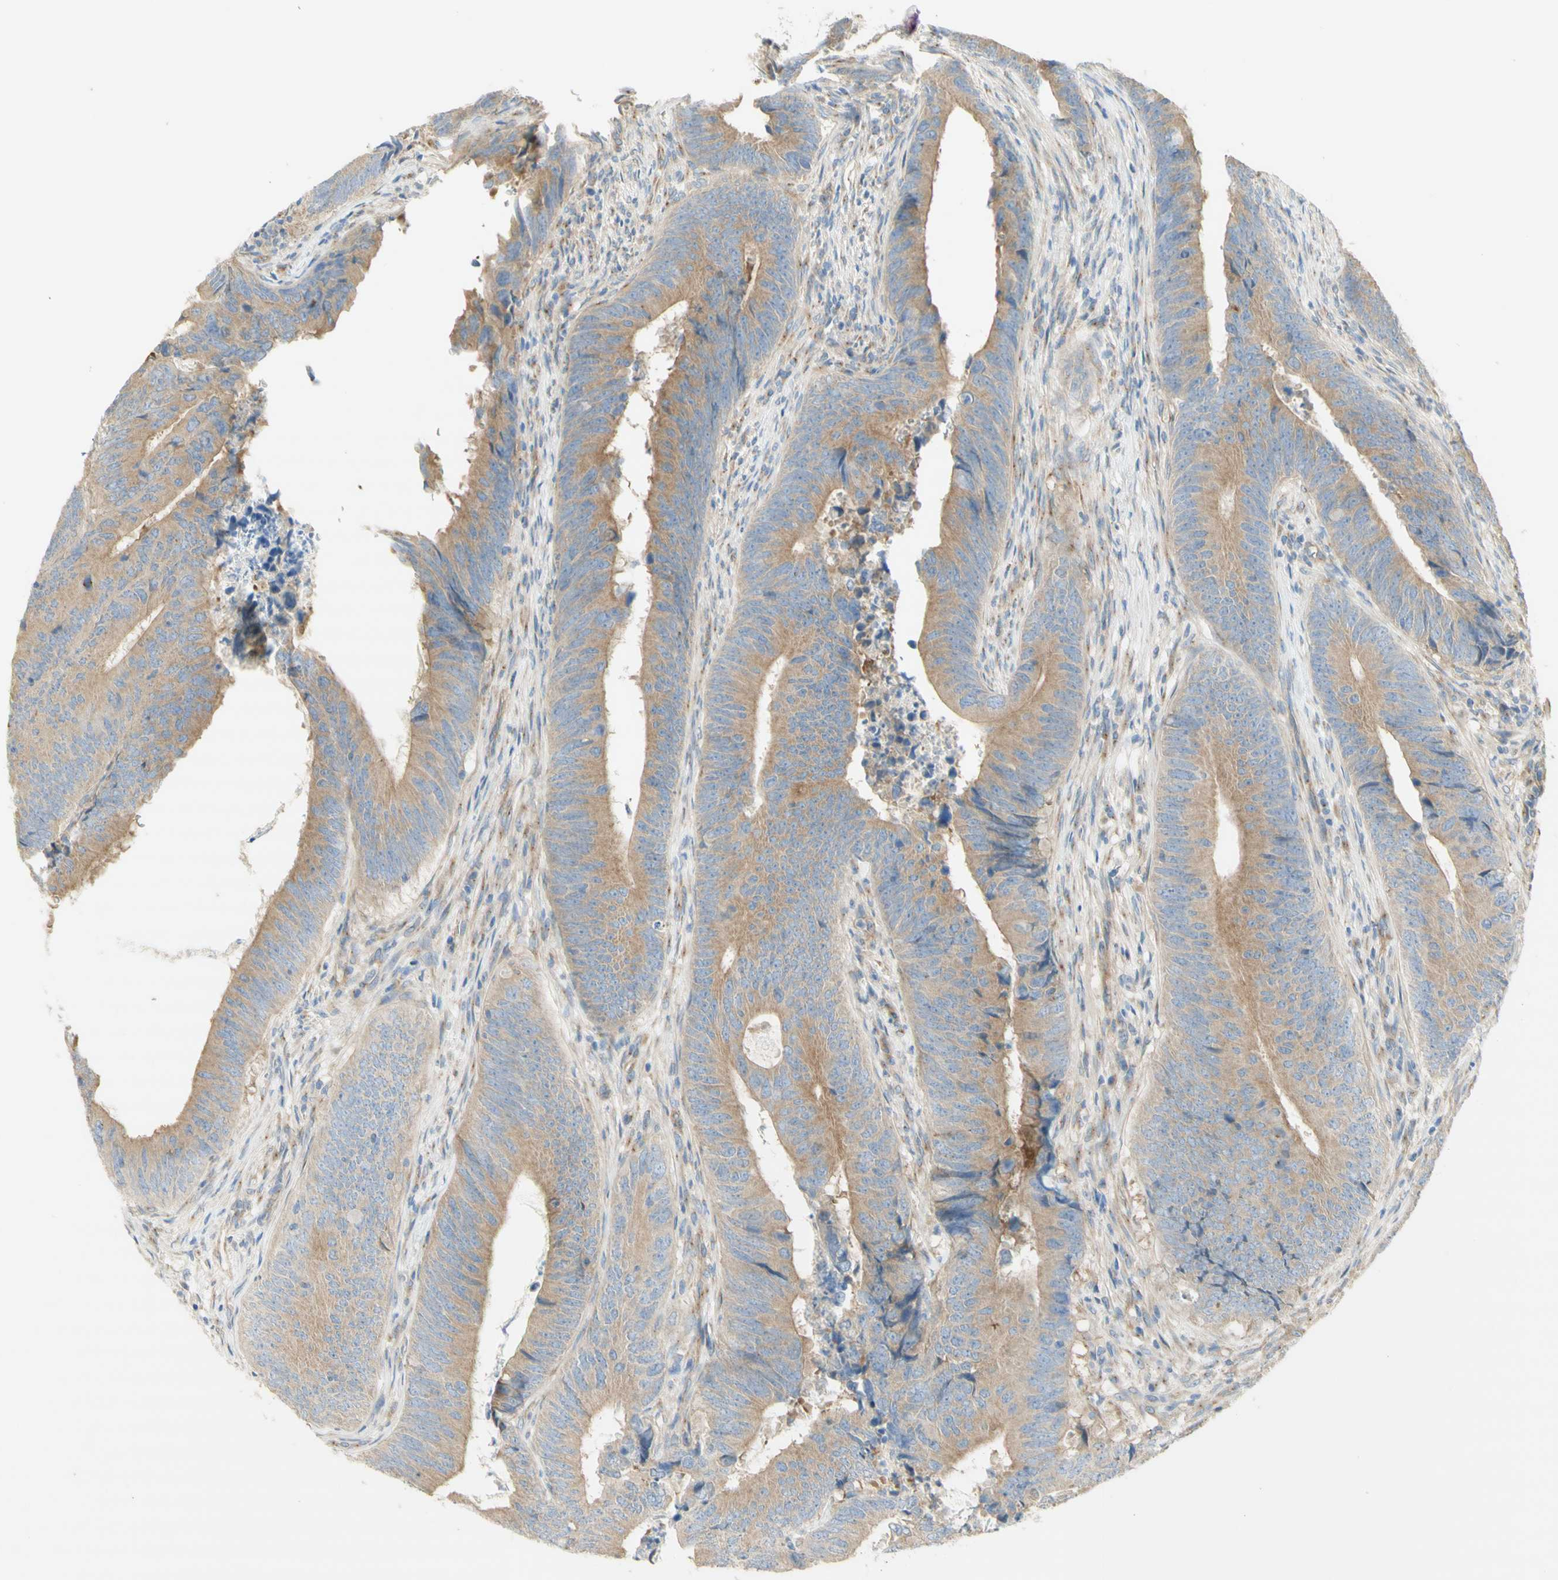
{"staining": {"intensity": "weak", "quantity": ">75%", "location": "cytoplasmic/membranous"}, "tissue": "colorectal cancer", "cell_type": "Tumor cells", "image_type": "cancer", "snomed": [{"axis": "morphology", "description": "Normal tissue, NOS"}, {"axis": "morphology", "description": "Adenocarcinoma, NOS"}, {"axis": "topography", "description": "Colon"}], "caption": "Protein expression by immunohistochemistry (IHC) reveals weak cytoplasmic/membranous positivity in approximately >75% of tumor cells in colorectal cancer. The staining was performed using DAB (3,3'-diaminobenzidine) to visualize the protein expression in brown, while the nuclei were stained in blue with hematoxylin (Magnification: 20x).", "gene": "DYNC1H1", "patient": {"sex": "male", "age": 56}}